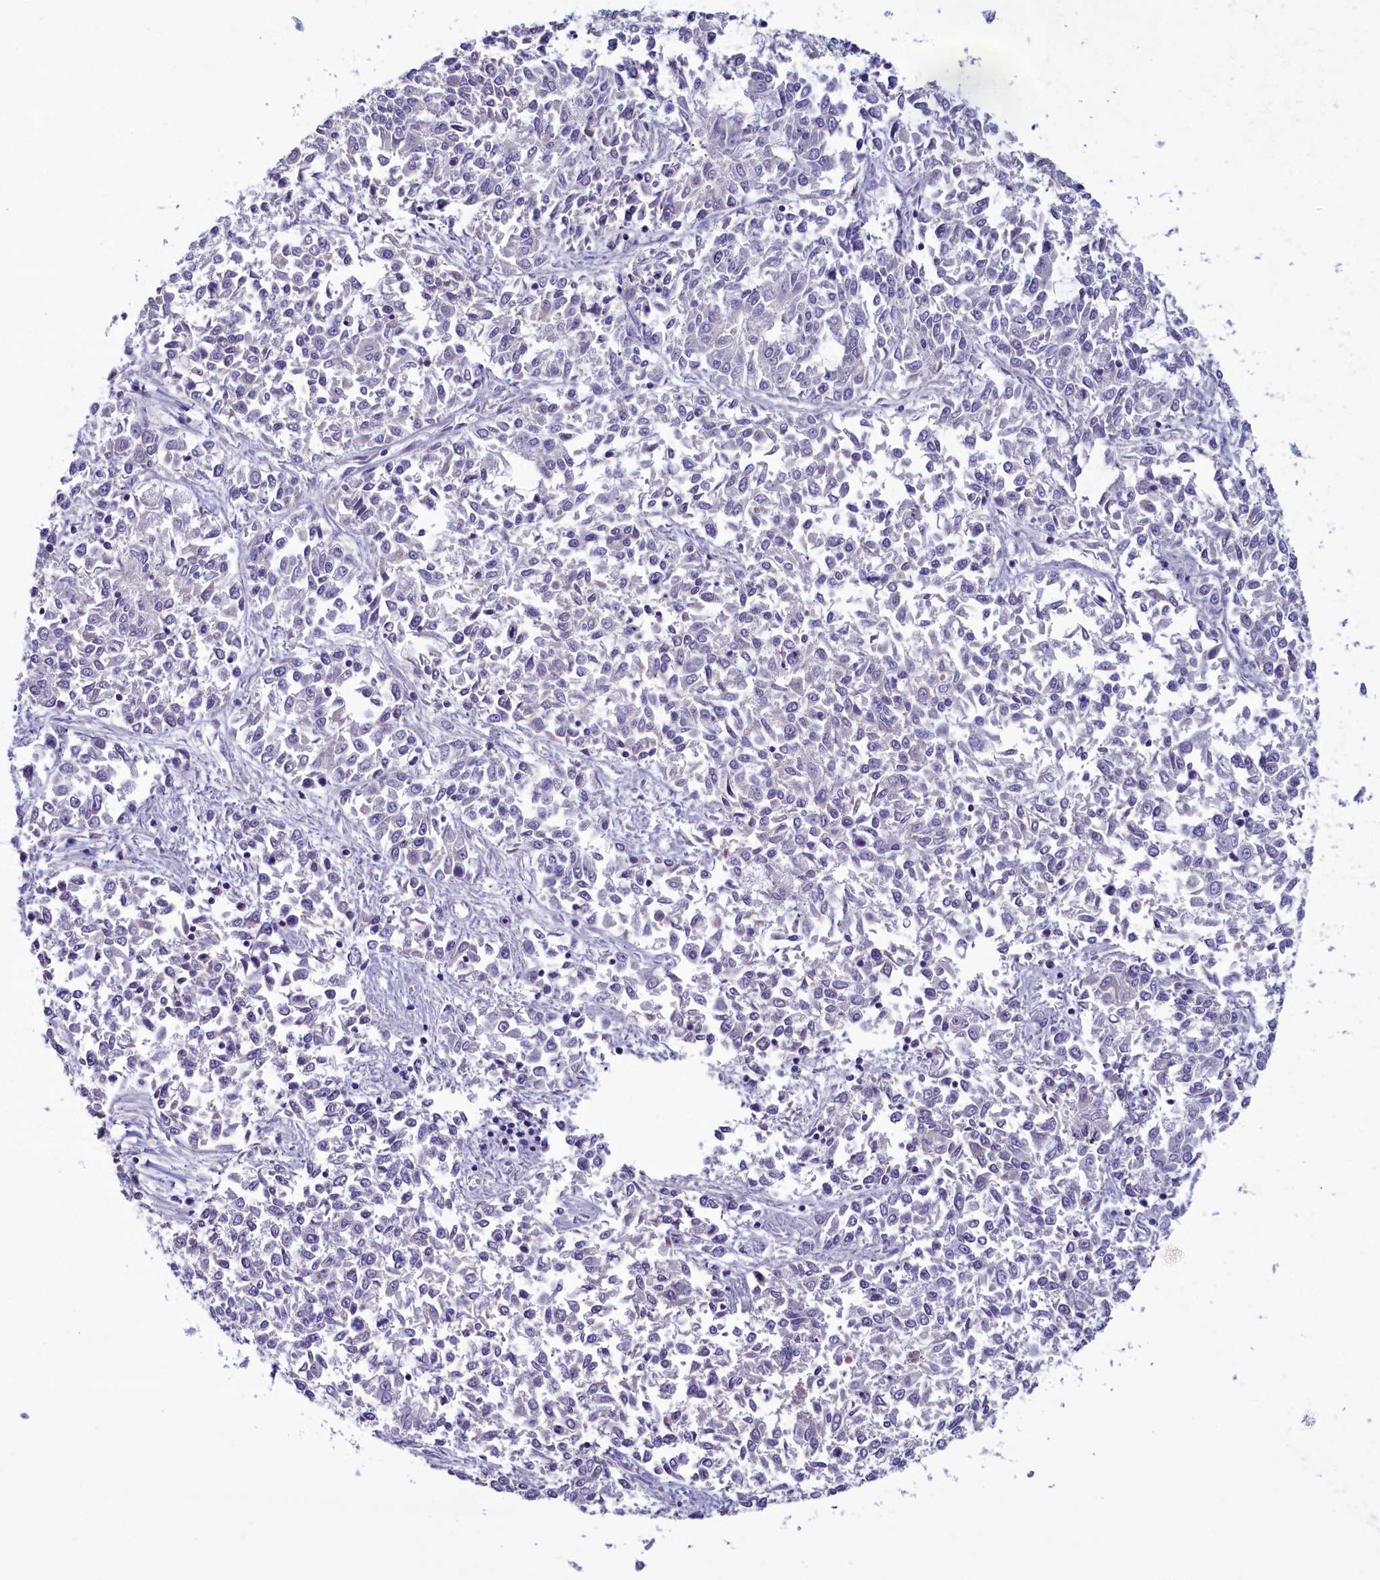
{"staining": {"intensity": "negative", "quantity": "none", "location": "none"}, "tissue": "endometrial cancer", "cell_type": "Tumor cells", "image_type": "cancer", "snomed": [{"axis": "morphology", "description": "Adenocarcinoma, NOS"}, {"axis": "topography", "description": "Endometrium"}], "caption": "Tumor cells show no significant protein positivity in endometrial adenocarcinoma. Brightfield microscopy of immunohistochemistry stained with DAB (brown) and hematoxylin (blue), captured at high magnification.", "gene": "KRBOX5", "patient": {"sex": "female", "age": 50}}